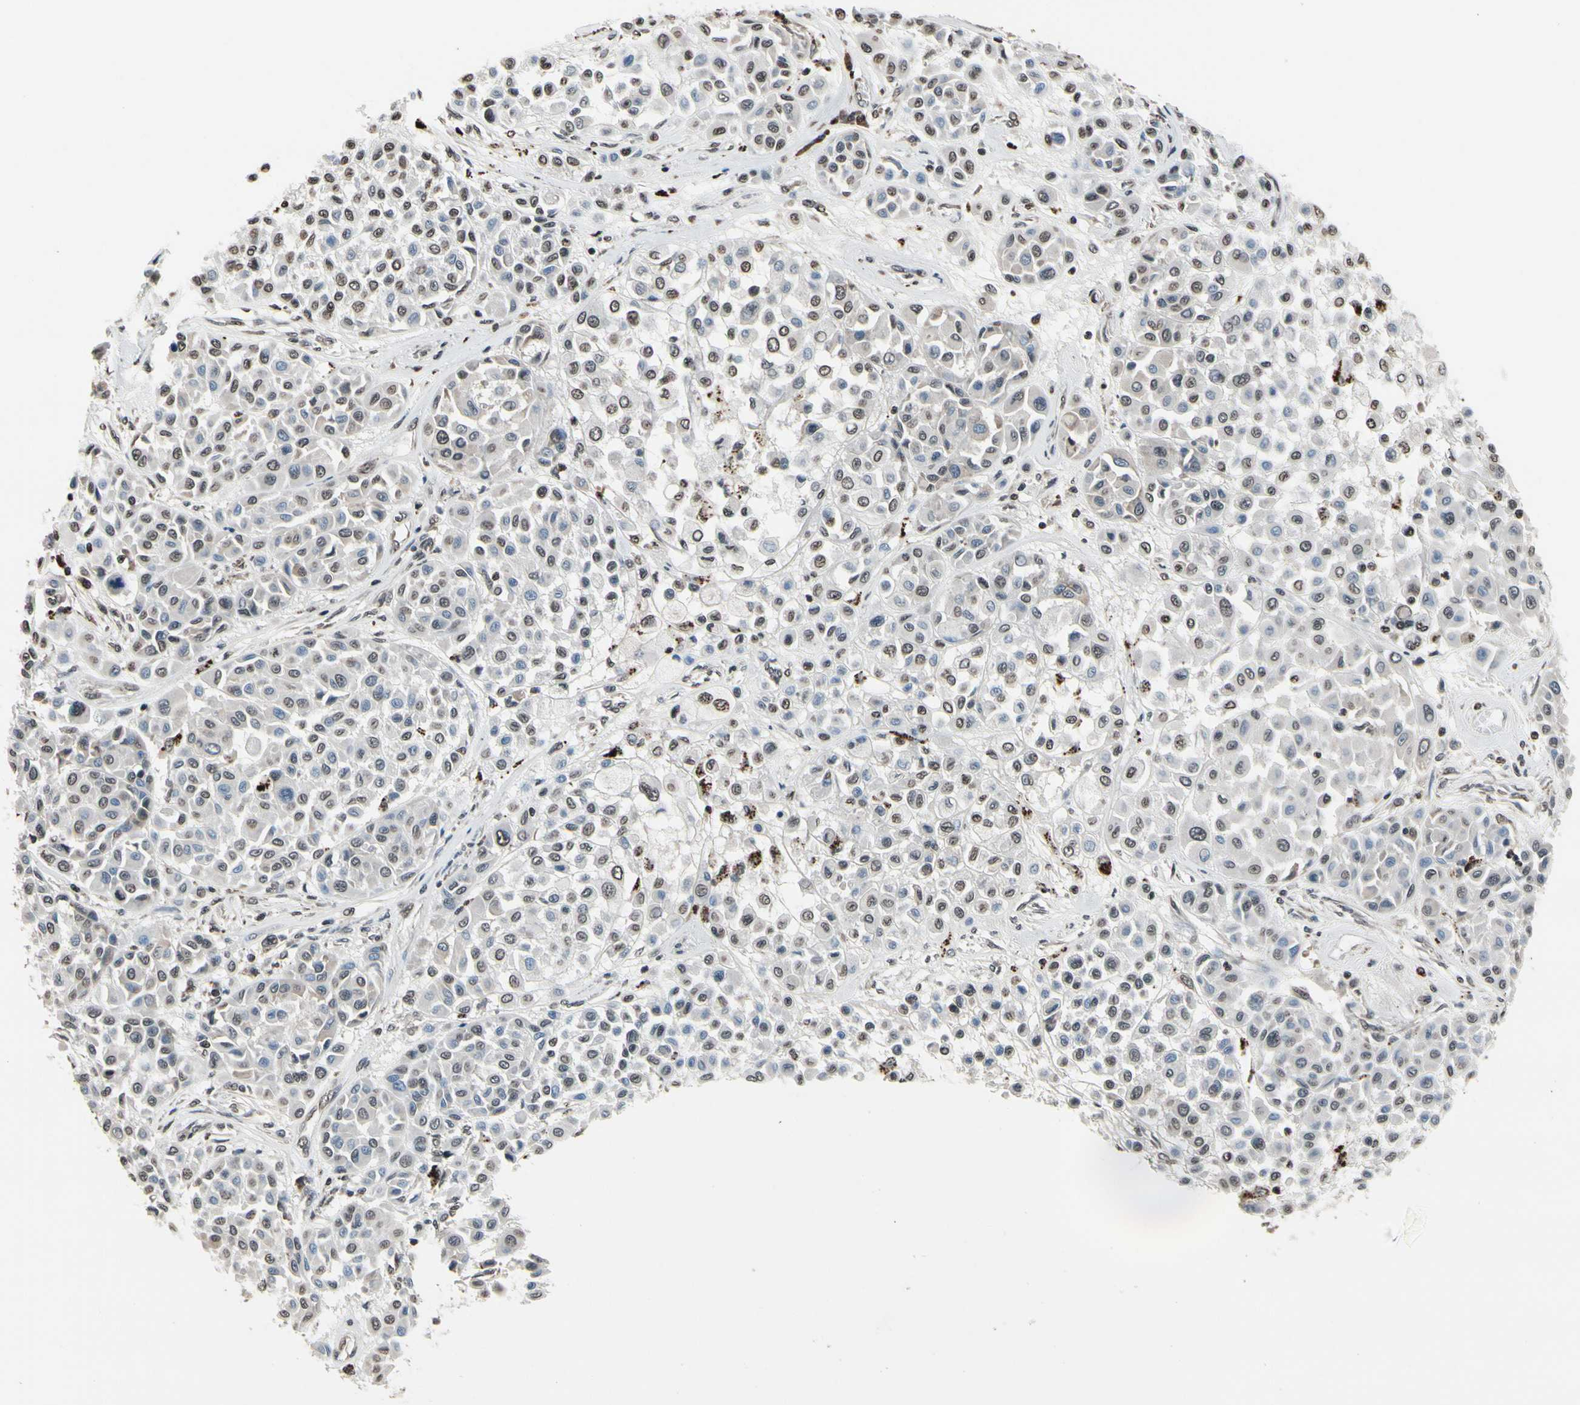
{"staining": {"intensity": "weak", "quantity": "25%-75%", "location": "nuclear"}, "tissue": "melanoma", "cell_type": "Tumor cells", "image_type": "cancer", "snomed": [{"axis": "morphology", "description": "Malignant melanoma, Metastatic site"}, {"axis": "topography", "description": "Soft tissue"}], "caption": "The immunohistochemical stain highlights weak nuclear positivity in tumor cells of melanoma tissue. The staining was performed using DAB to visualize the protein expression in brown, while the nuclei were stained in blue with hematoxylin (Magnification: 20x).", "gene": "HIPK2", "patient": {"sex": "male", "age": 41}}